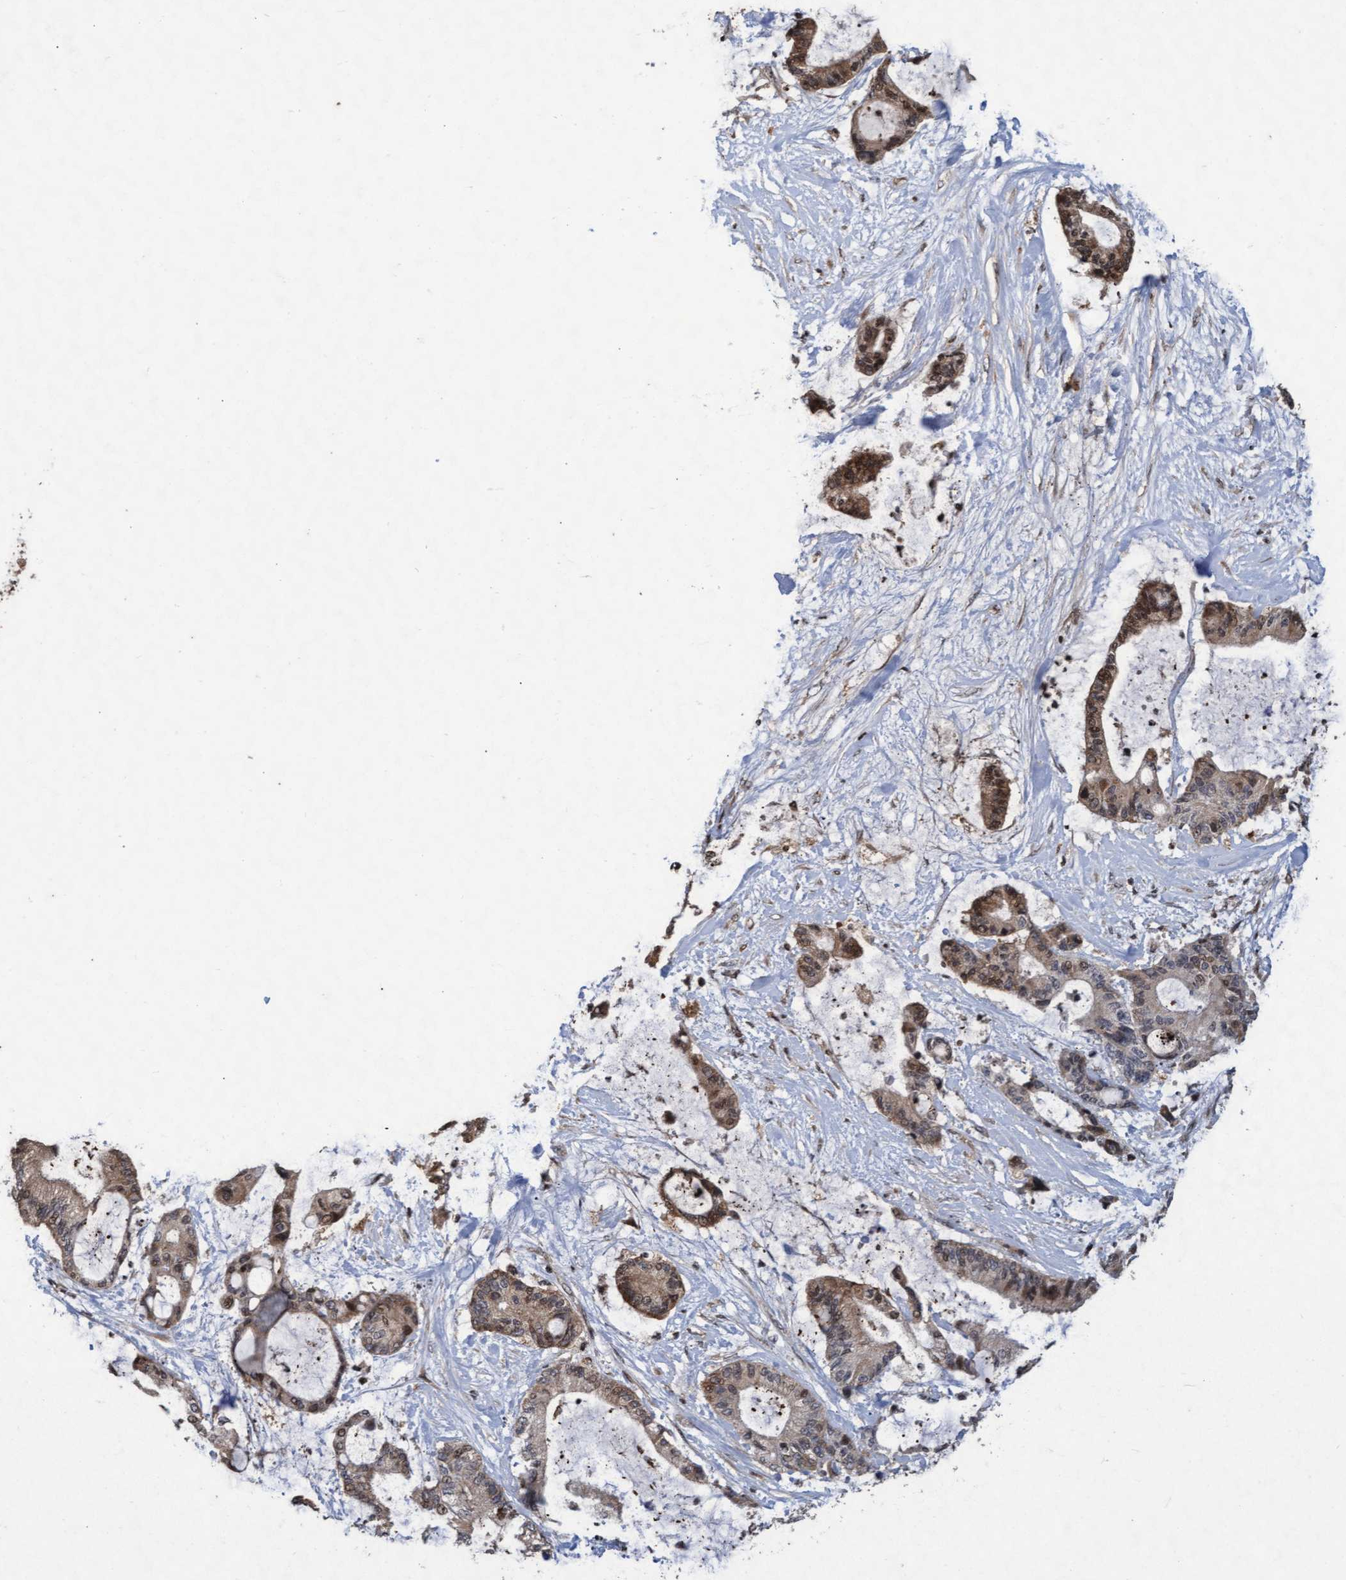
{"staining": {"intensity": "moderate", "quantity": "25%-75%", "location": "cytoplasmic/membranous"}, "tissue": "liver cancer", "cell_type": "Tumor cells", "image_type": "cancer", "snomed": [{"axis": "morphology", "description": "Cholangiocarcinoma"}, {"axis": "topography", "description": "Liver"}], "caption": "IHC histopathology image of liver cancer (cholangiocarcinoma) stained for a protein (brown), which demonstrates medium levels of moderate cytoplasmic/membranous staining in approximately 25%-75% of tumor cells.", "gene": "KCNC2", "patient": {"sex": "female", "age": 73}}